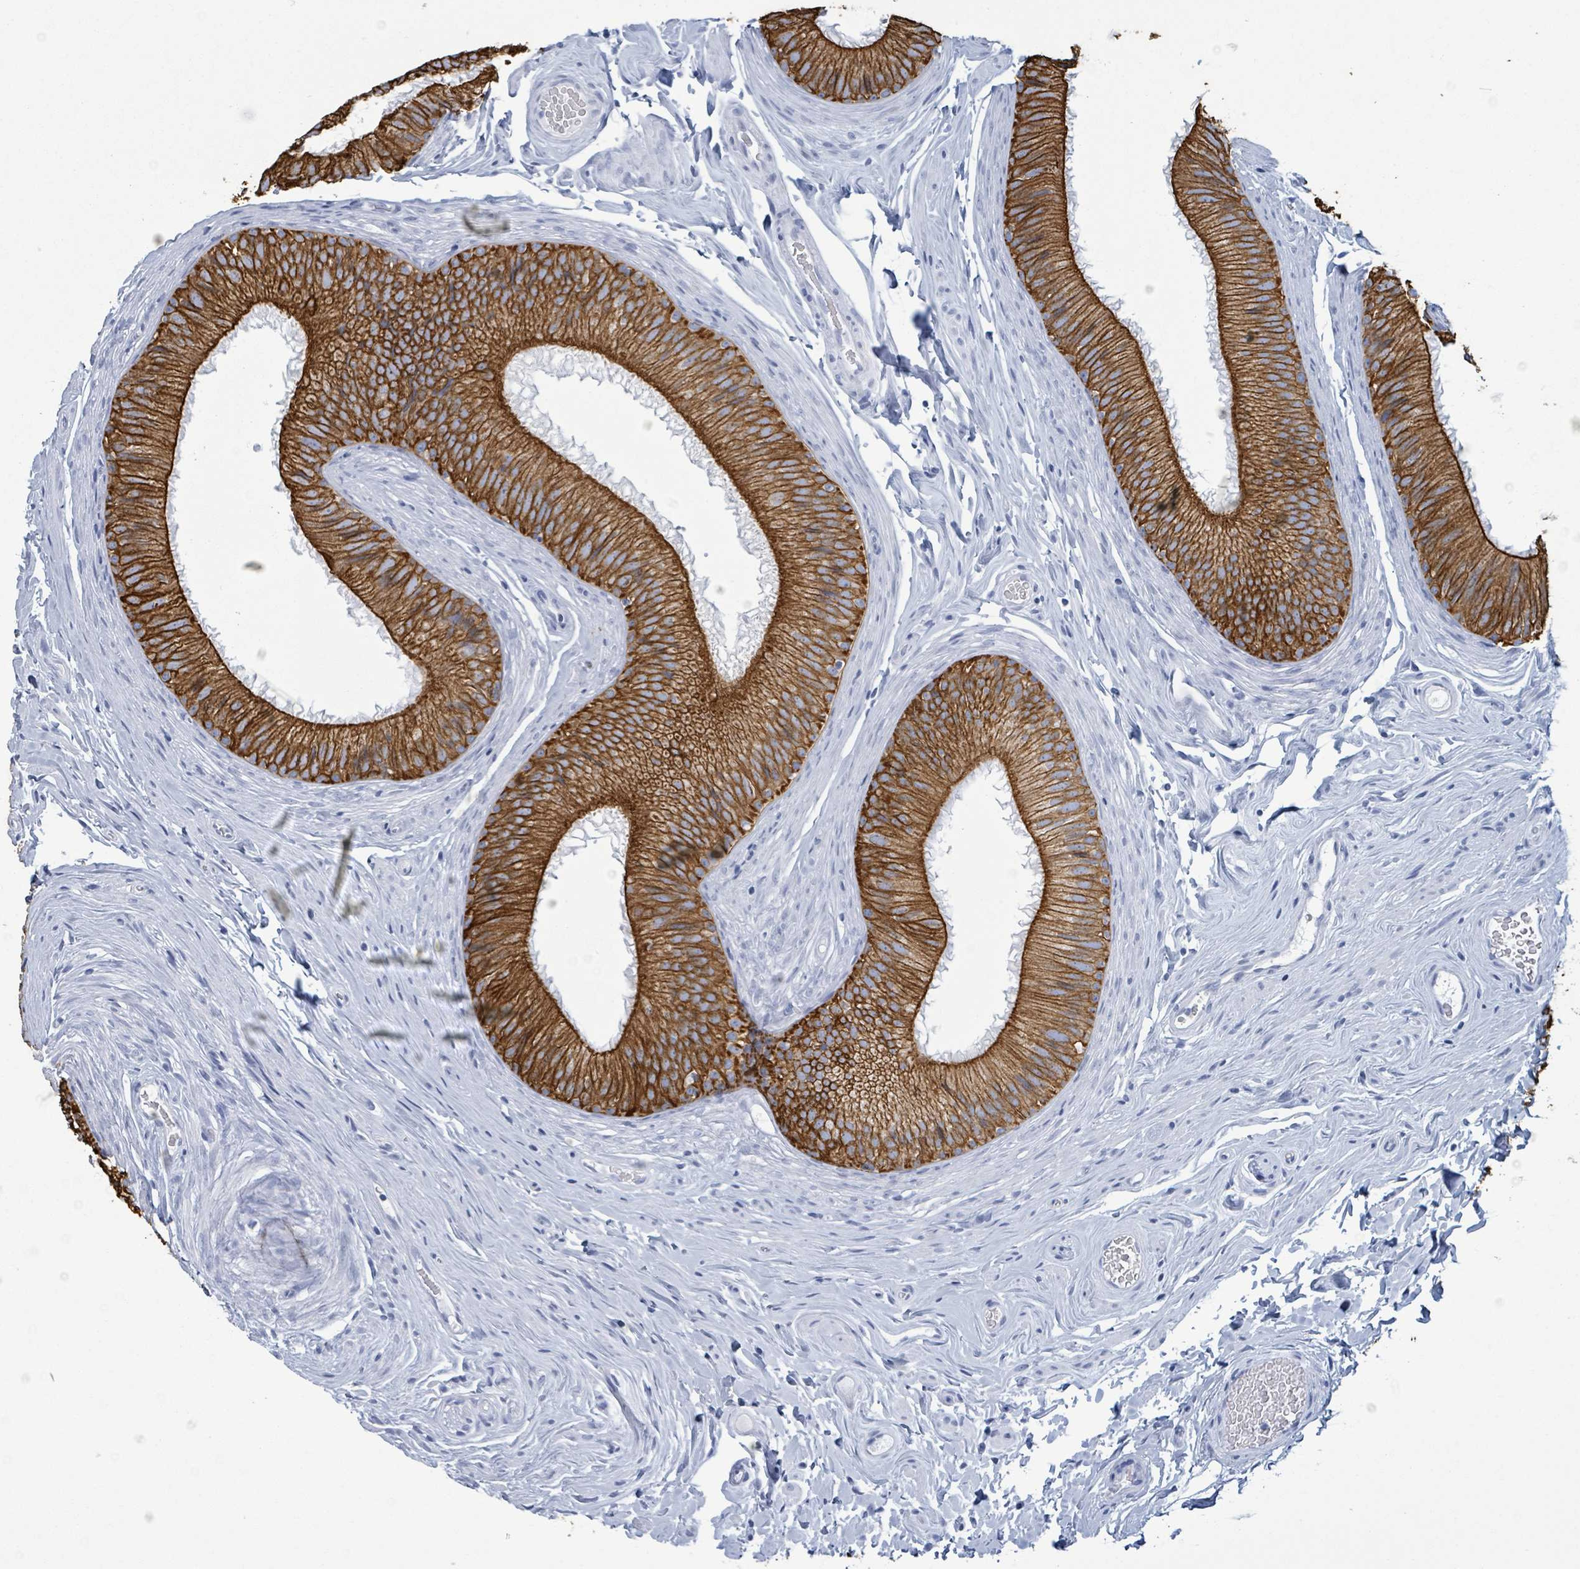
{"staining": {"intensity": "strong", "quantity": ">75%", "location": "cytoplasmic/membranous"}, "tissue": "epididymis", "cell_type": "Glandular cells", "image_type": "normal", "snomed": [{"axis": "morphology", "description": "Normal tissue, NOS"}, {"axis": "topography", "description": "Epididymis, spermatic cord, NOS"}], "caption": "This photomicrograph reveals normal epididymis stained with immunohistochemistry (IHC) to label a protein in brown. The cytoplasmic/membranous of glandular cells show strong positivity for the protein. Nuclei are counter-stained blue.", "gene": "KRT8", "patient": {"sex": "male", "age": 25}}